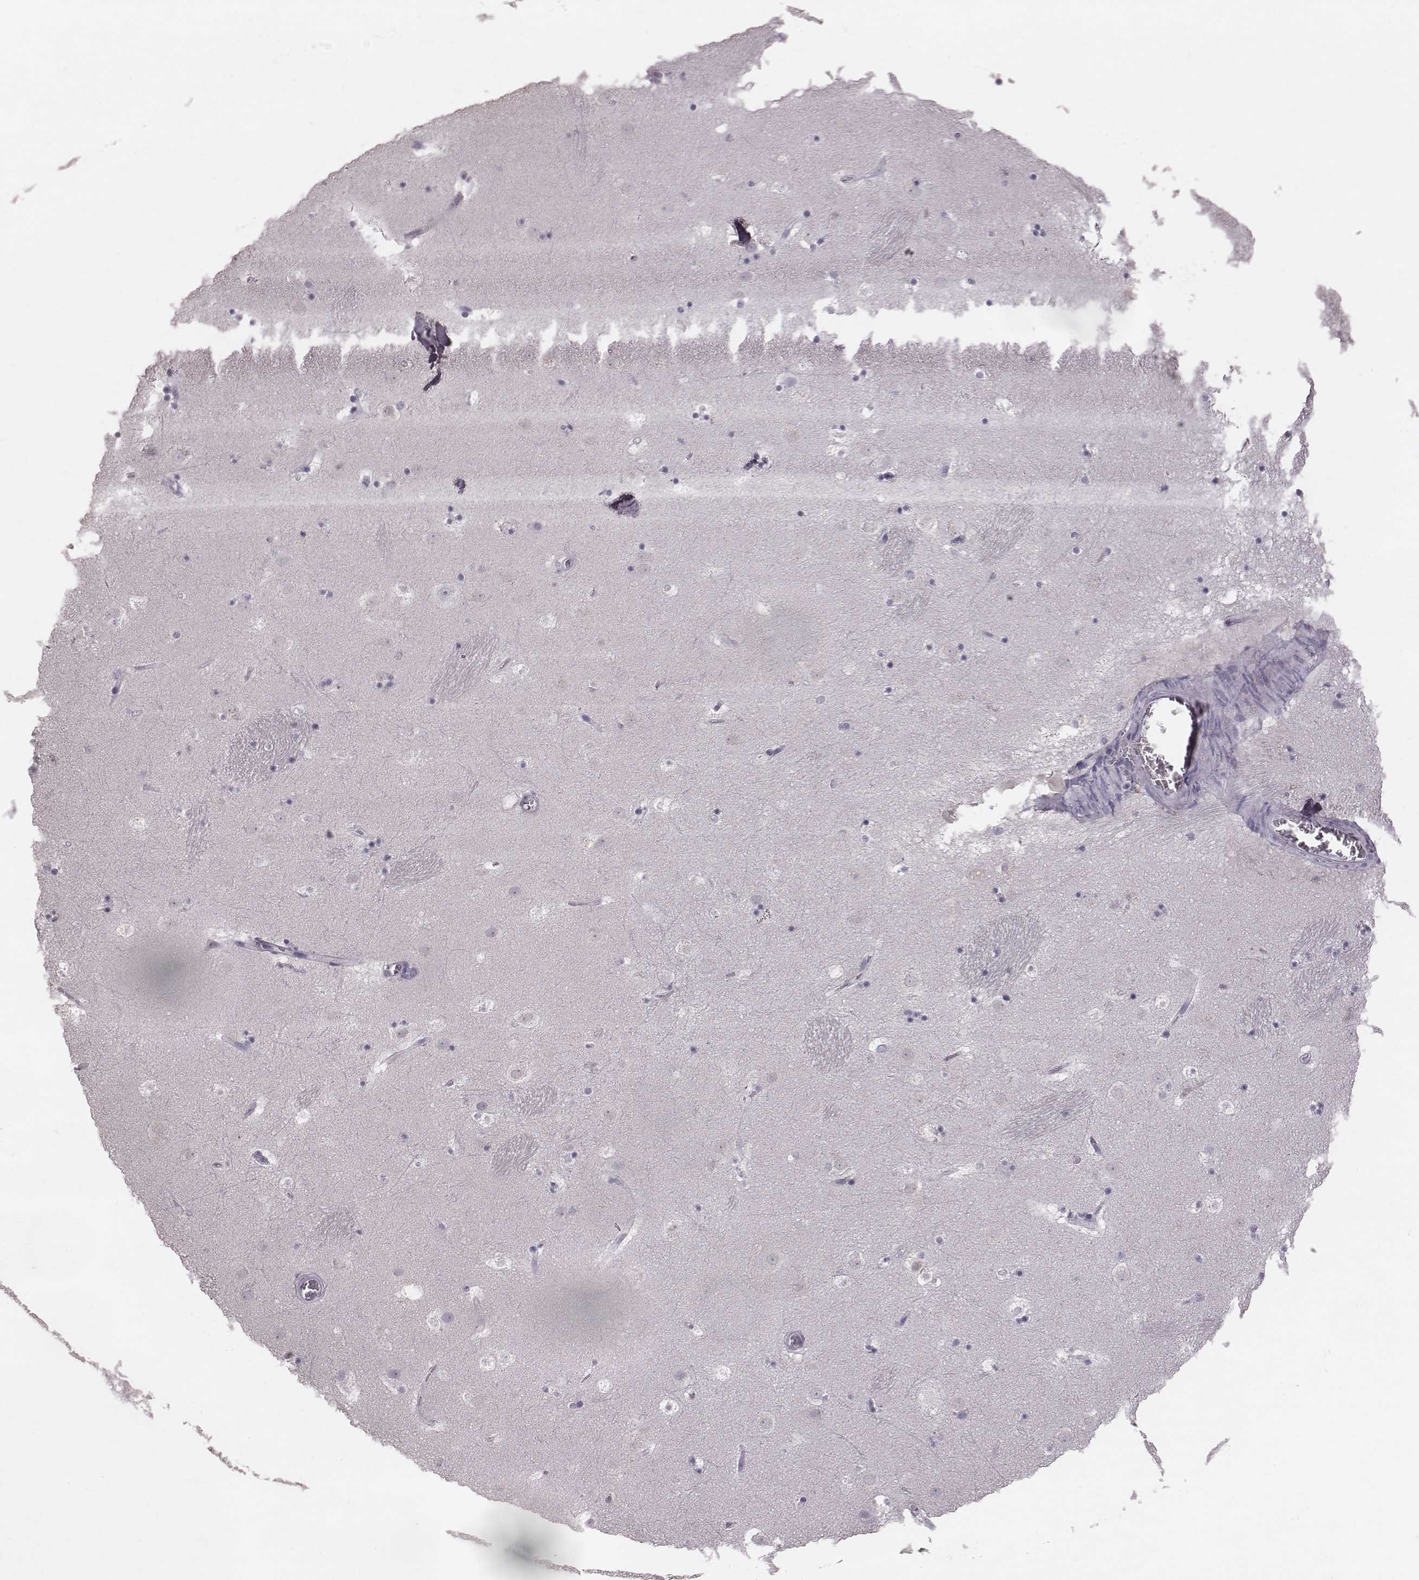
{"staining": {"intensity": "negative", "quantity": "none", "location": "none"}, "tissue": "caudate", "cell_type": "Glial cells", "image_type": "normal", "snomed": [{"axis": "morphology", "description": "Normal tissue, NOS"}, {"axis": "topography", "description": "Lateral ventricle wall"}], "caption": "Human caudate stained for a protein using IHC demonstrates no expression in glial cells.", "gene": "CFTR", "patient": {"sex": "male", "age": 37}}